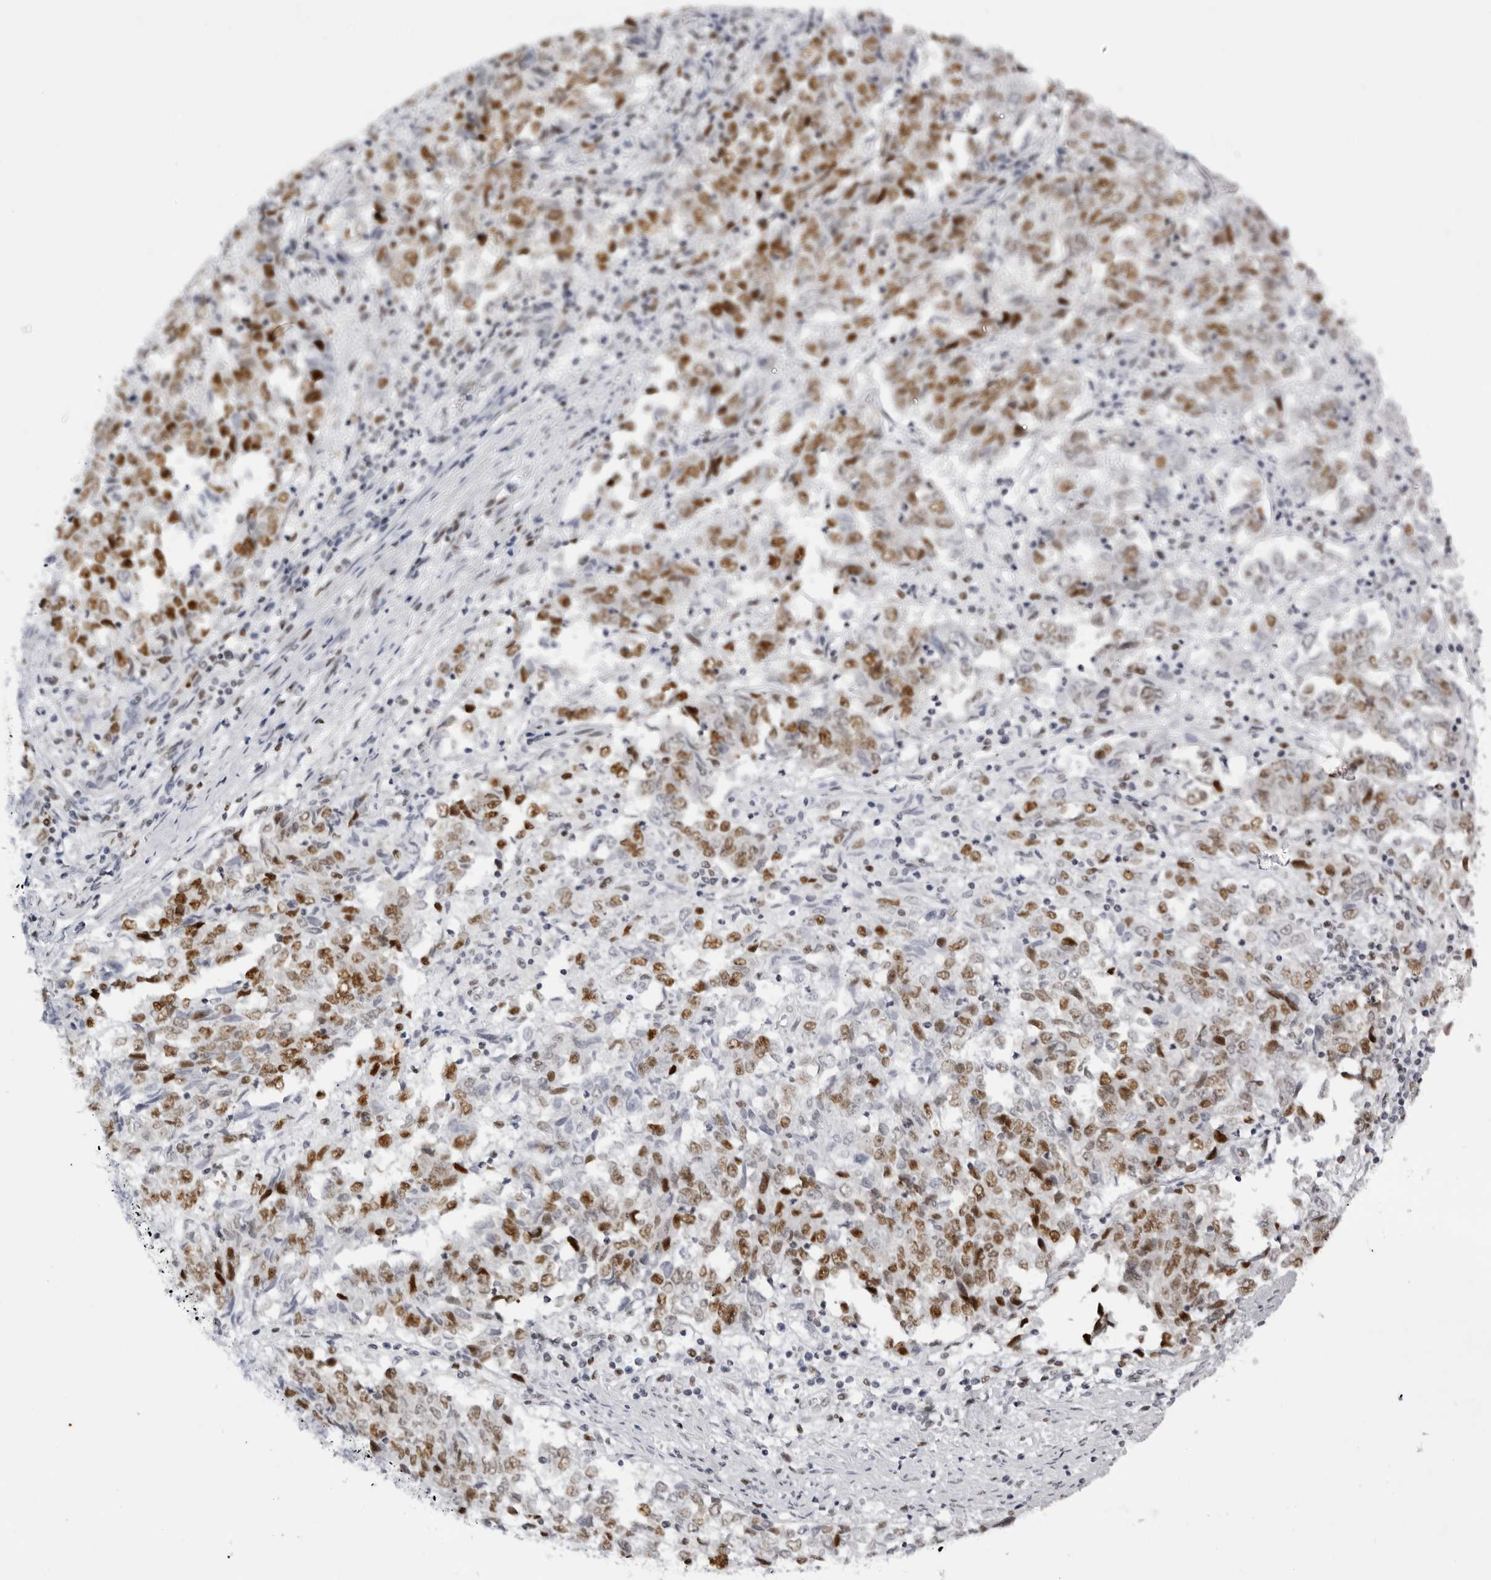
{"staining": {"intensity": "moderate", "quantity": ">75%", "location": "nuclear"}, "tissue": "endometrial cancer", "cell_type": "Tumor cells", "image_type": "cancer", "snomed": [{"axis": "morphology", "description": "Adenocarcinoma, NOS"}, {"axis": "topography", "description": "Endometrium"}], "caption": "This micrograph reveals IHC staining of endometrial adenocarcinoma, with medium moderate nuclear staining in approximately >75% of tumor cells.", "gene": "IRF2BP2", "patient": {"sex": "female", "age": 80}}